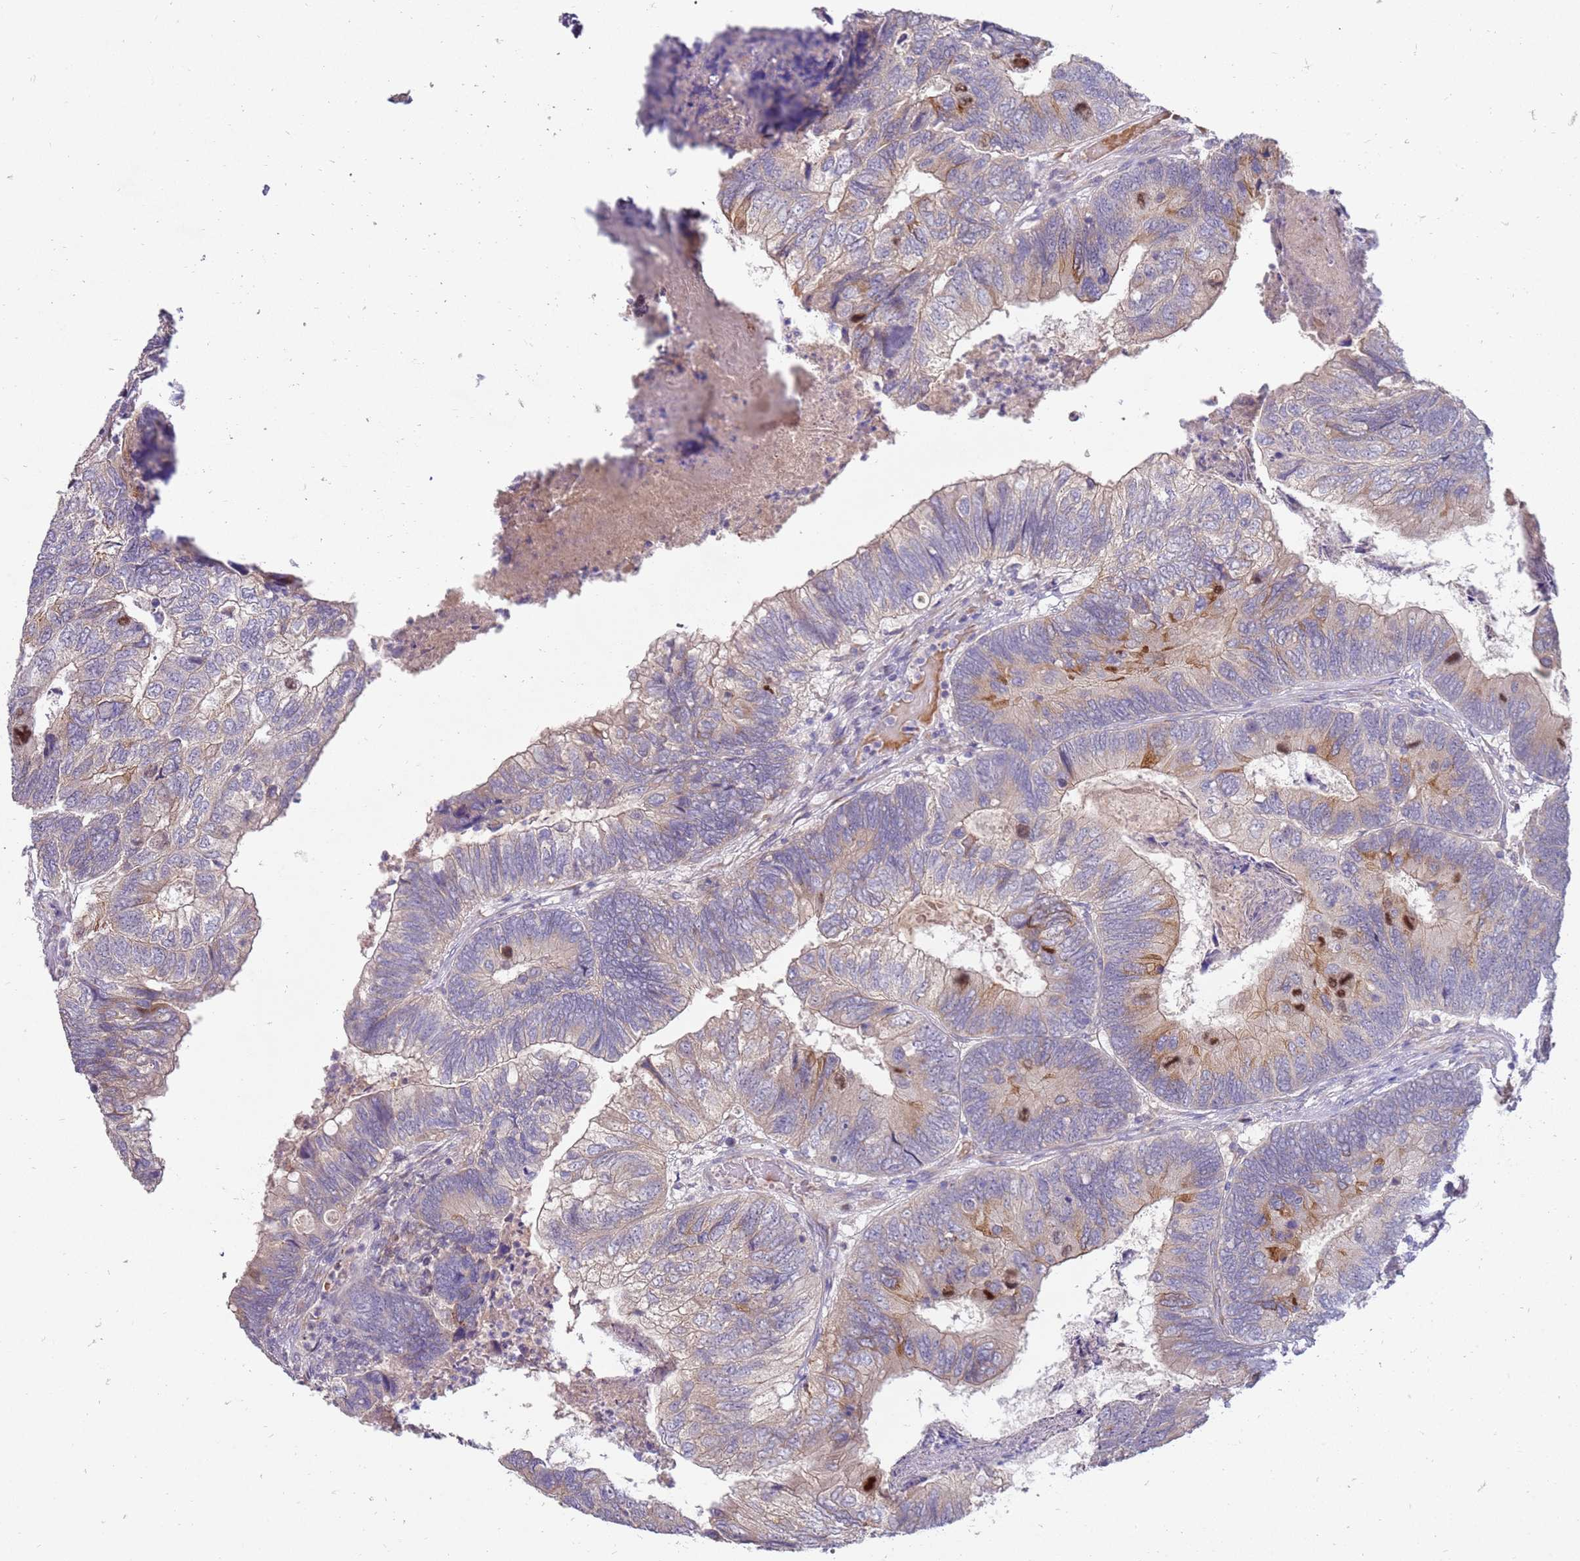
{"staining": {"intensity": "moderate", "quantity": "<25%", "location": "cytoplasmic/membranous"}, "tissue": "colorectal cancer", "cell_type": "Tumor cells", "image_type": "cancer", "snomed": [{"axis": "morphology", "description": "Adenocarcinoma, NOS"}, {"axis": "topography", "description": "Colon"}], "caption": "Colorectal adenocarcinoma tissue displays moderate cytoplasmic/membranous expression in about <25% of tumor cells, visualized by immunohistochemistry.", "gene": "NMUR2", "patient": {"sex": "female", "age": 67}}